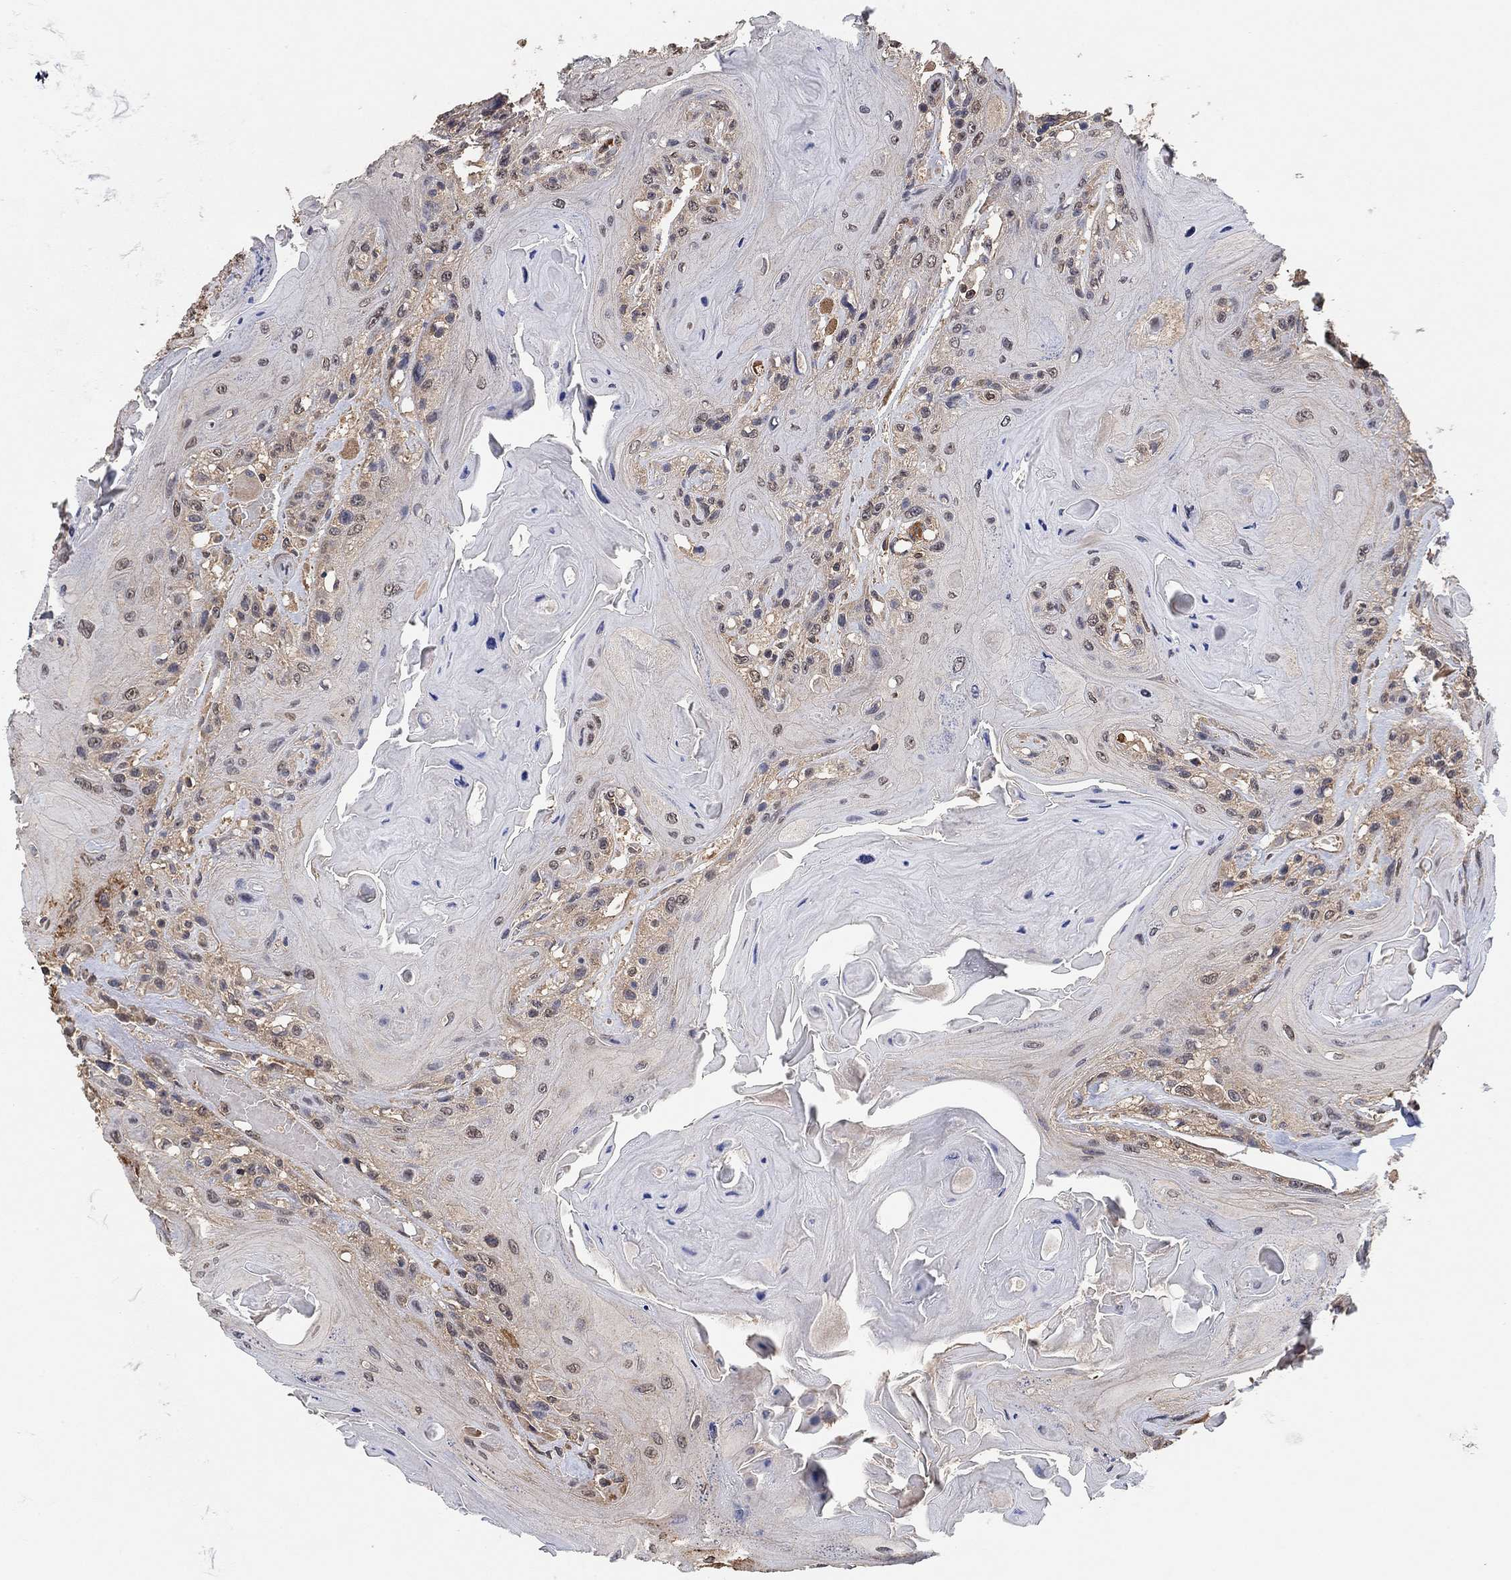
{"staining": {"intensity": "negative", "quantity": "none", "location": "none"}, "tissue": "head and neck cancer", "cell_type": "Tumor cells", "image_type": "cancer", "snomed": [{"axis": "morphology", "description": "Squamous cell carcinoma, NOS"}, {"axis": "topography", "description": "Head-Neck"}], "caption": "A high-resolution photomicrograph shows immunohistochemistry (IHC) staining of head and neck squamous cell carcinoma, which reveals no significant staining in tumor cells.", "gene": "CCDC43", "patient": {"sex": "female", "age": 59}}